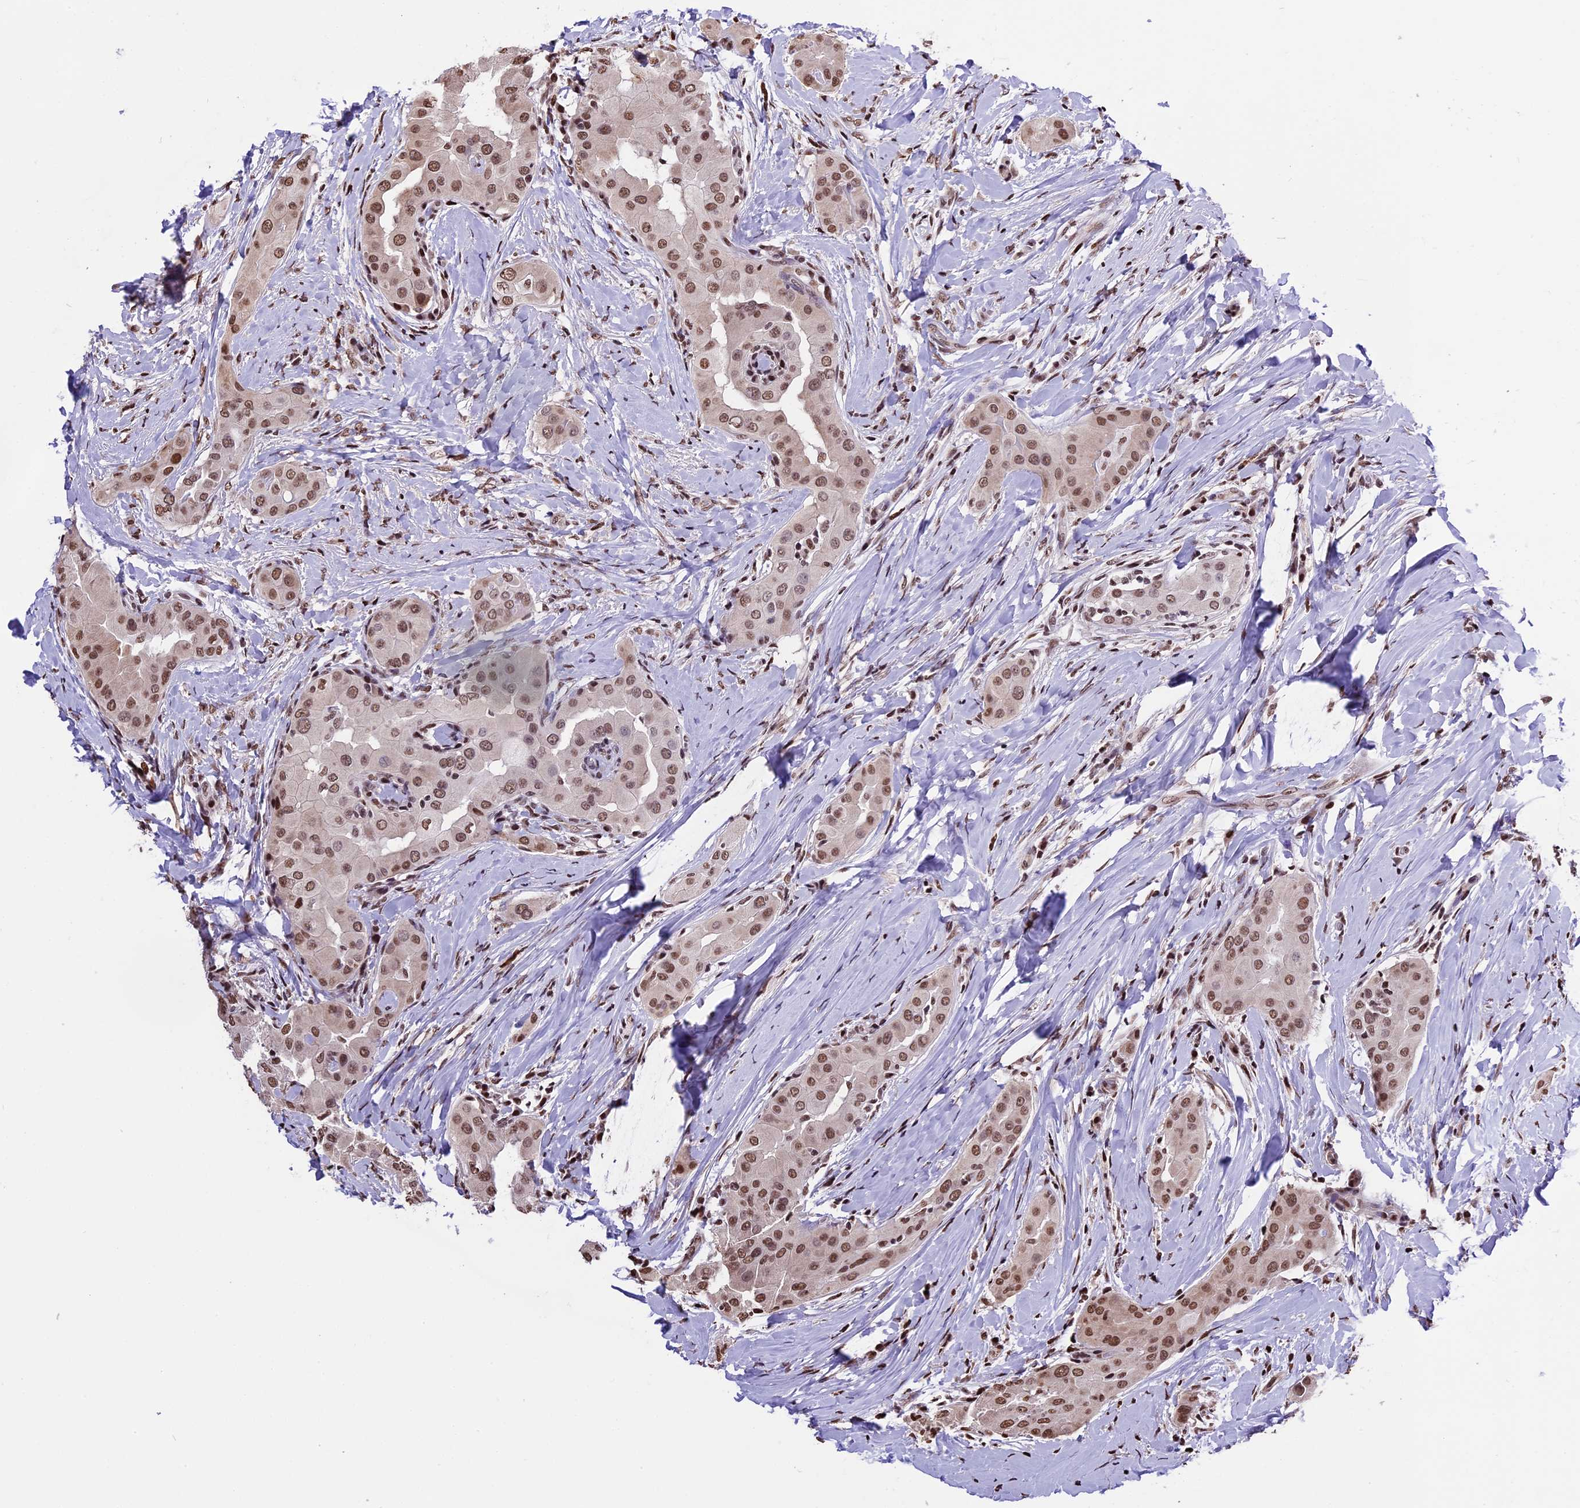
{"staining": {"intensity": "moderate", "quantity": ">75%", "location": "nuclear"}, "tissue": "thyroid cancer", "cell_type": "Tumor cells", "image_type": "cancer", "snomed": [{"axis": "morphology", "description": "Papillary adenocarcinoma, NOS"}, {"axis": "topography", "description": "Thyroid gland"}], "caption": "Protein expression analysis of human papillary adenocarcinoma (thyroid) reveals moderate nuclear expression in about >75% of tumor cells.", "gene": "POLR3E", "patient": {"sex": "male", "age": 33}}